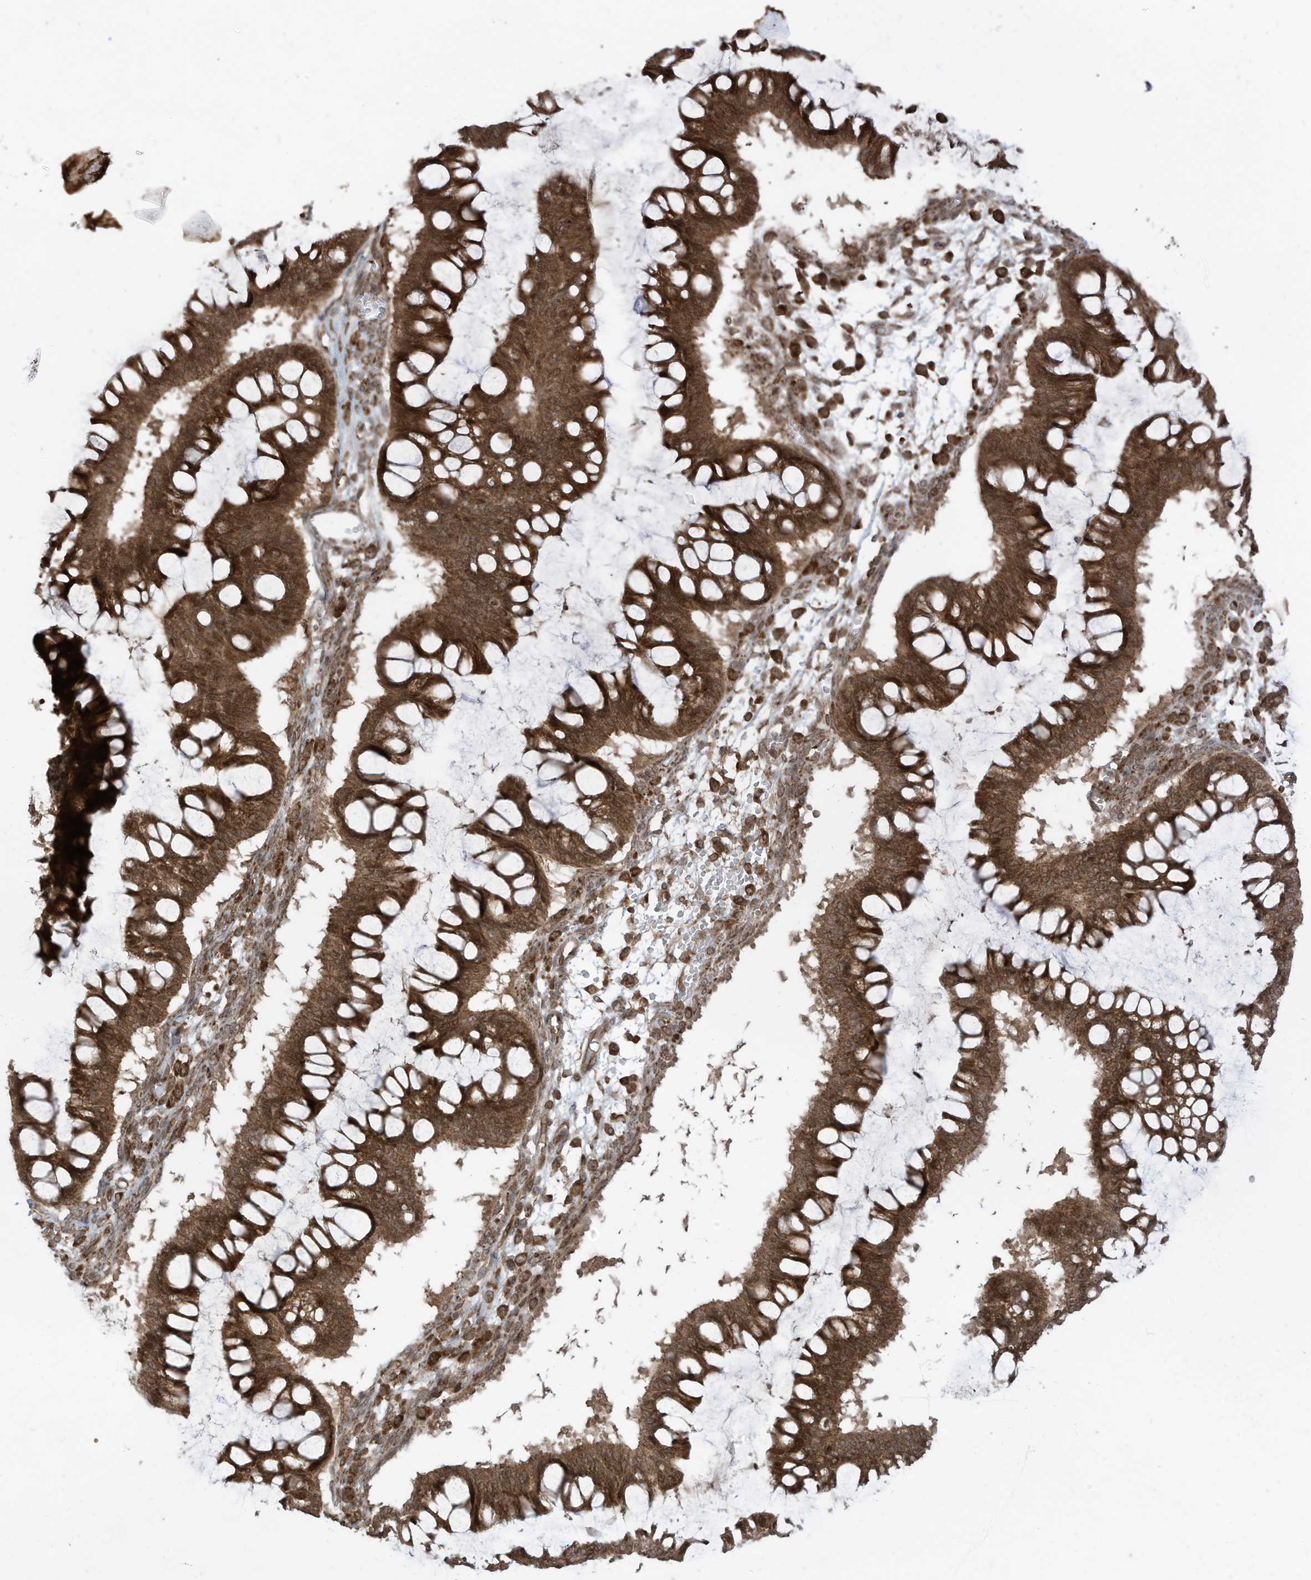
{"staining": {"intensity": "moderate", "quantity": ">75%", "location": "cytoplasmic/membranous,nuclear"}, "tissue": "ovarian cancer", "cell_type": "Tumor cells", "image_type": "cancer", "snomed": [{"axis": "morphology", "description": "Cystadenocarcinoma, mucinous, NOS"}, {"axis": "topography", "description": "Ovary"}], "caption": "Protein staining of ovarian cancer tissue exhibits moderate cytoplasmic/membranous and nuclear positivity in about >75% of tumor cells.", "gene": "TRIM67", "patient": {"sex": "female", "age": 73}}